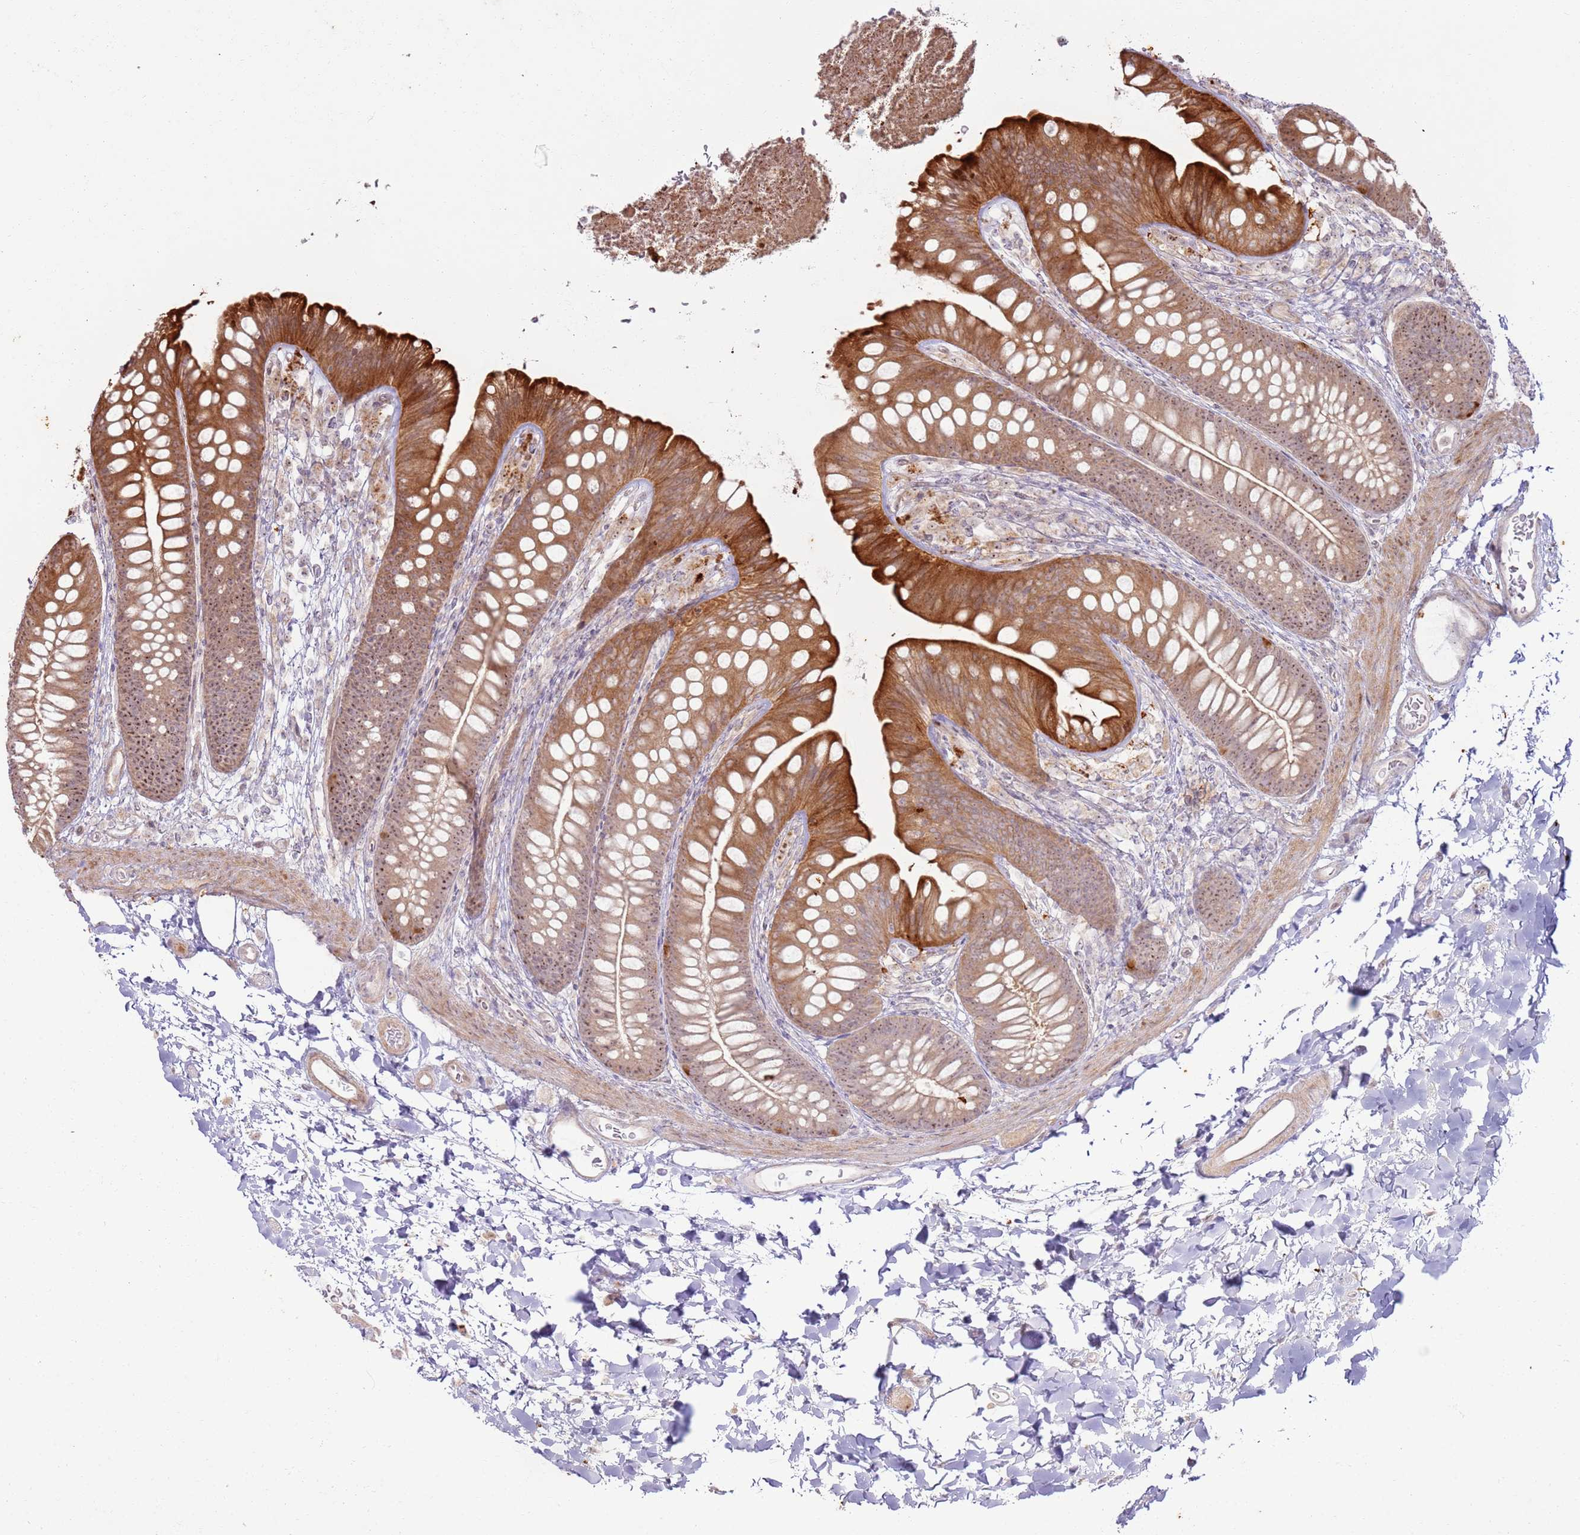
{"staining": {"intensity": "weak", "quantity": ">75%", "location": "cytoplasmic/membranous"}, "tissue": "colon", "cell_type": "Endothelial cells", "image_type": "normal", "snomed": [{"axis": "morphology", "description": "Normal tissue, NOS"}, {"axis": "topography", "description": "Colon"}], "caption": "About >75% of endothelial cells in benign human colon show weak cytoplasmic/membranous protein expression as visualized by brown immunohistochemical staining.", "gene": "CNPY1", "patient": {"sex": "female", "age": 62}}